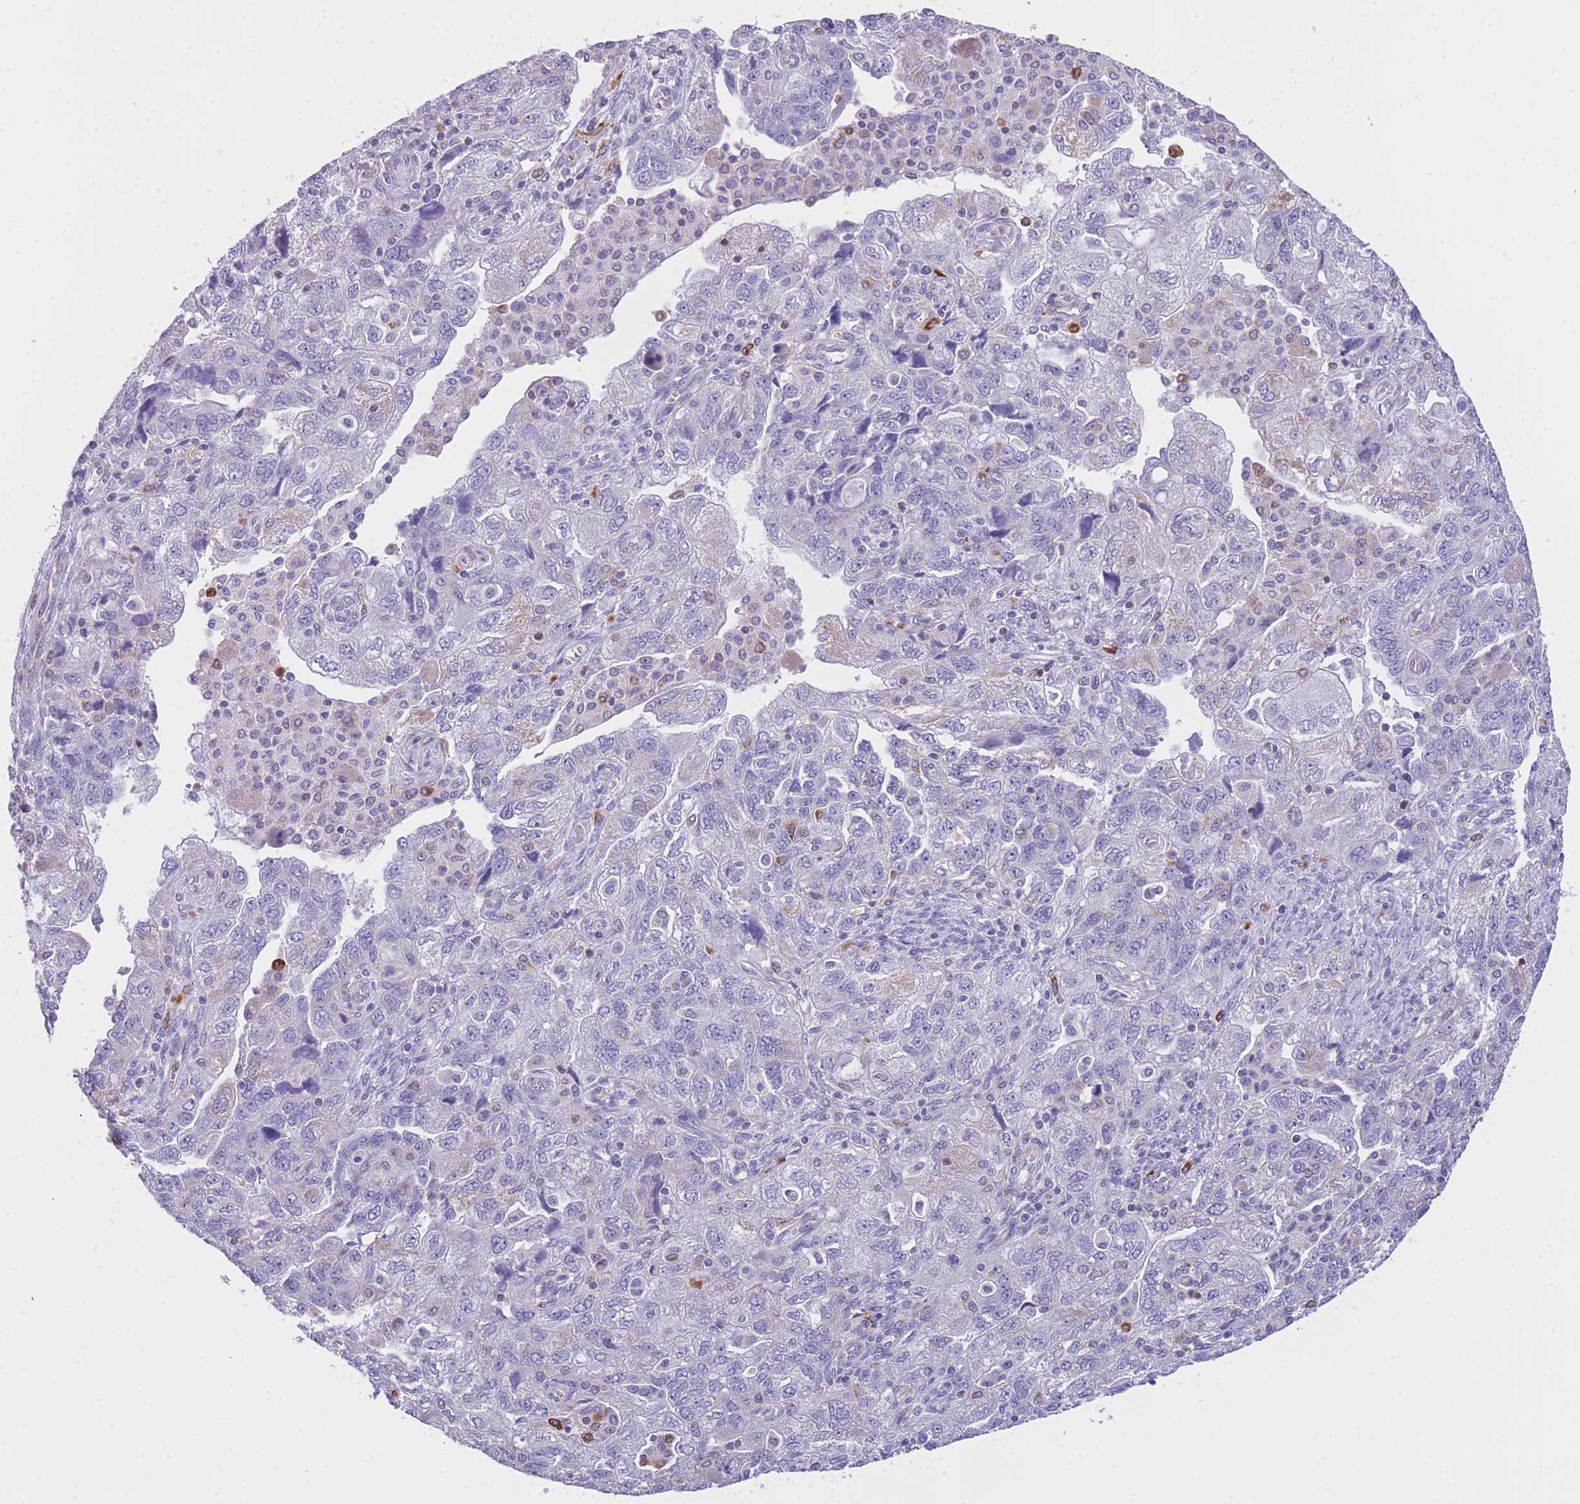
{"staining": {"intensity": "negative", "quantity": "none", "location": "none"}, "tissue": "ovarian cancer", "cell_type": "Tumor cells", "image_type": "cancer", "snomed": [{"axis": "morphology", "description": "Carcinoma, endometroid"}, {"axis": "topography", "description": "Ovary"}], "caption": "DAB (3,3'-diaminobenzidine) immunohistochemical staining of endometroid carcinoma (ovarian) demonstrates no significant positivity in tumor cells. The staining is performed using DAB brown chromogen with nuclei counter-stained in using hematoxylin.", "gene": "ZNF662", "patient": {"sex": "female", "age": 51}}